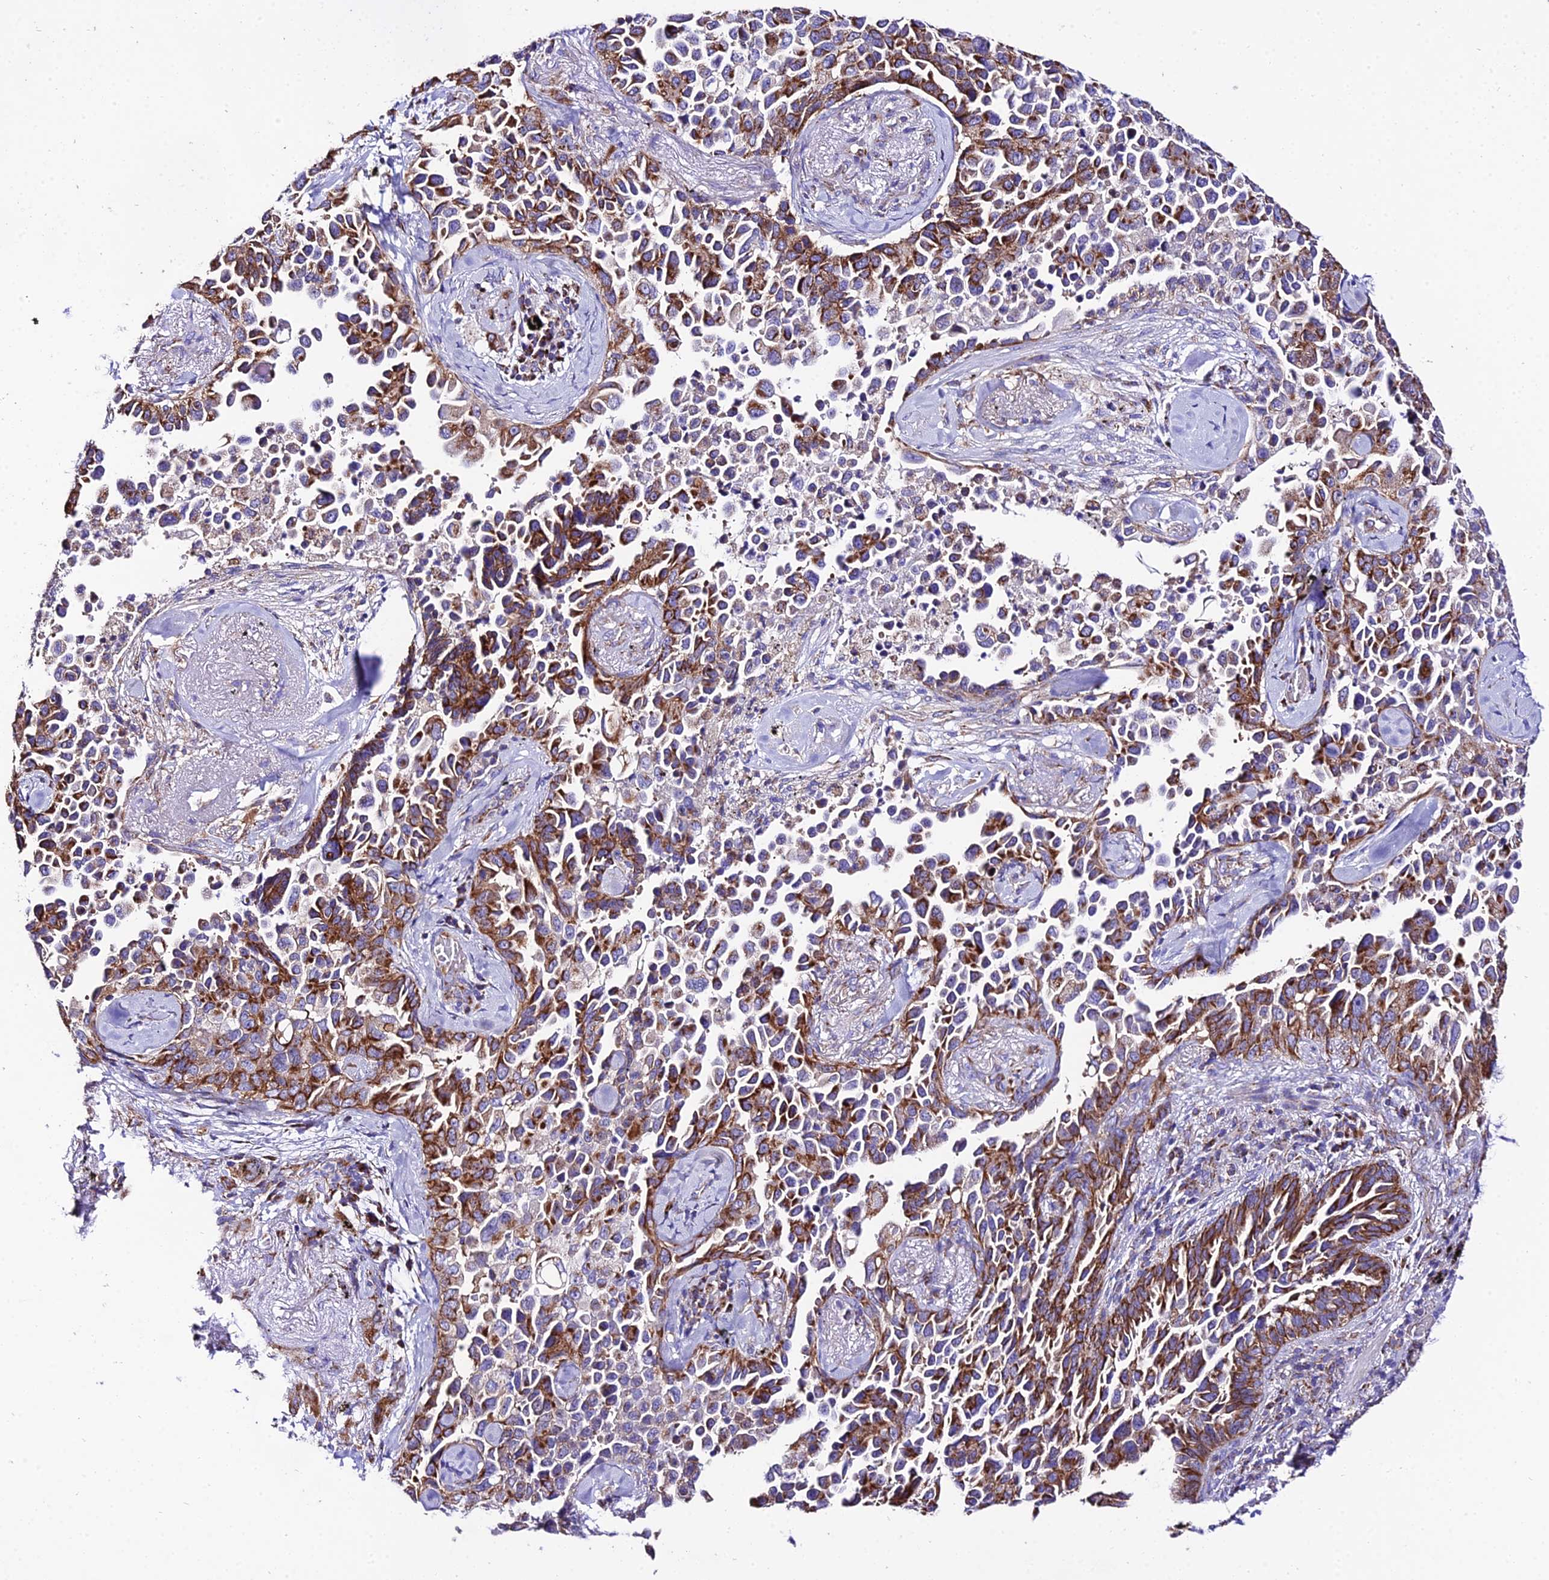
{"staining": {"intensity": "strong", "quantity": ">75%", "location": "cytoplasmic/membranous"}, "tissue": "lung cancer", "cell_type": "Tumor cells", "image_type": "cancer", "snomed": [{"axis": "morphology", "description": "Adenocarcinoma, NOS"}, {"axis": "topography", "description": "Lung"}], "caption": "IHC photomicrograph of lung cancer (adenocarcinoma) stained for a protein (brown), which displays high levels of strong cytoplasmic/membranous staining in approximately >75% of tumor cells.", "gene": "OCIAD1", "patient": {"sex": "female", "age": 67}}